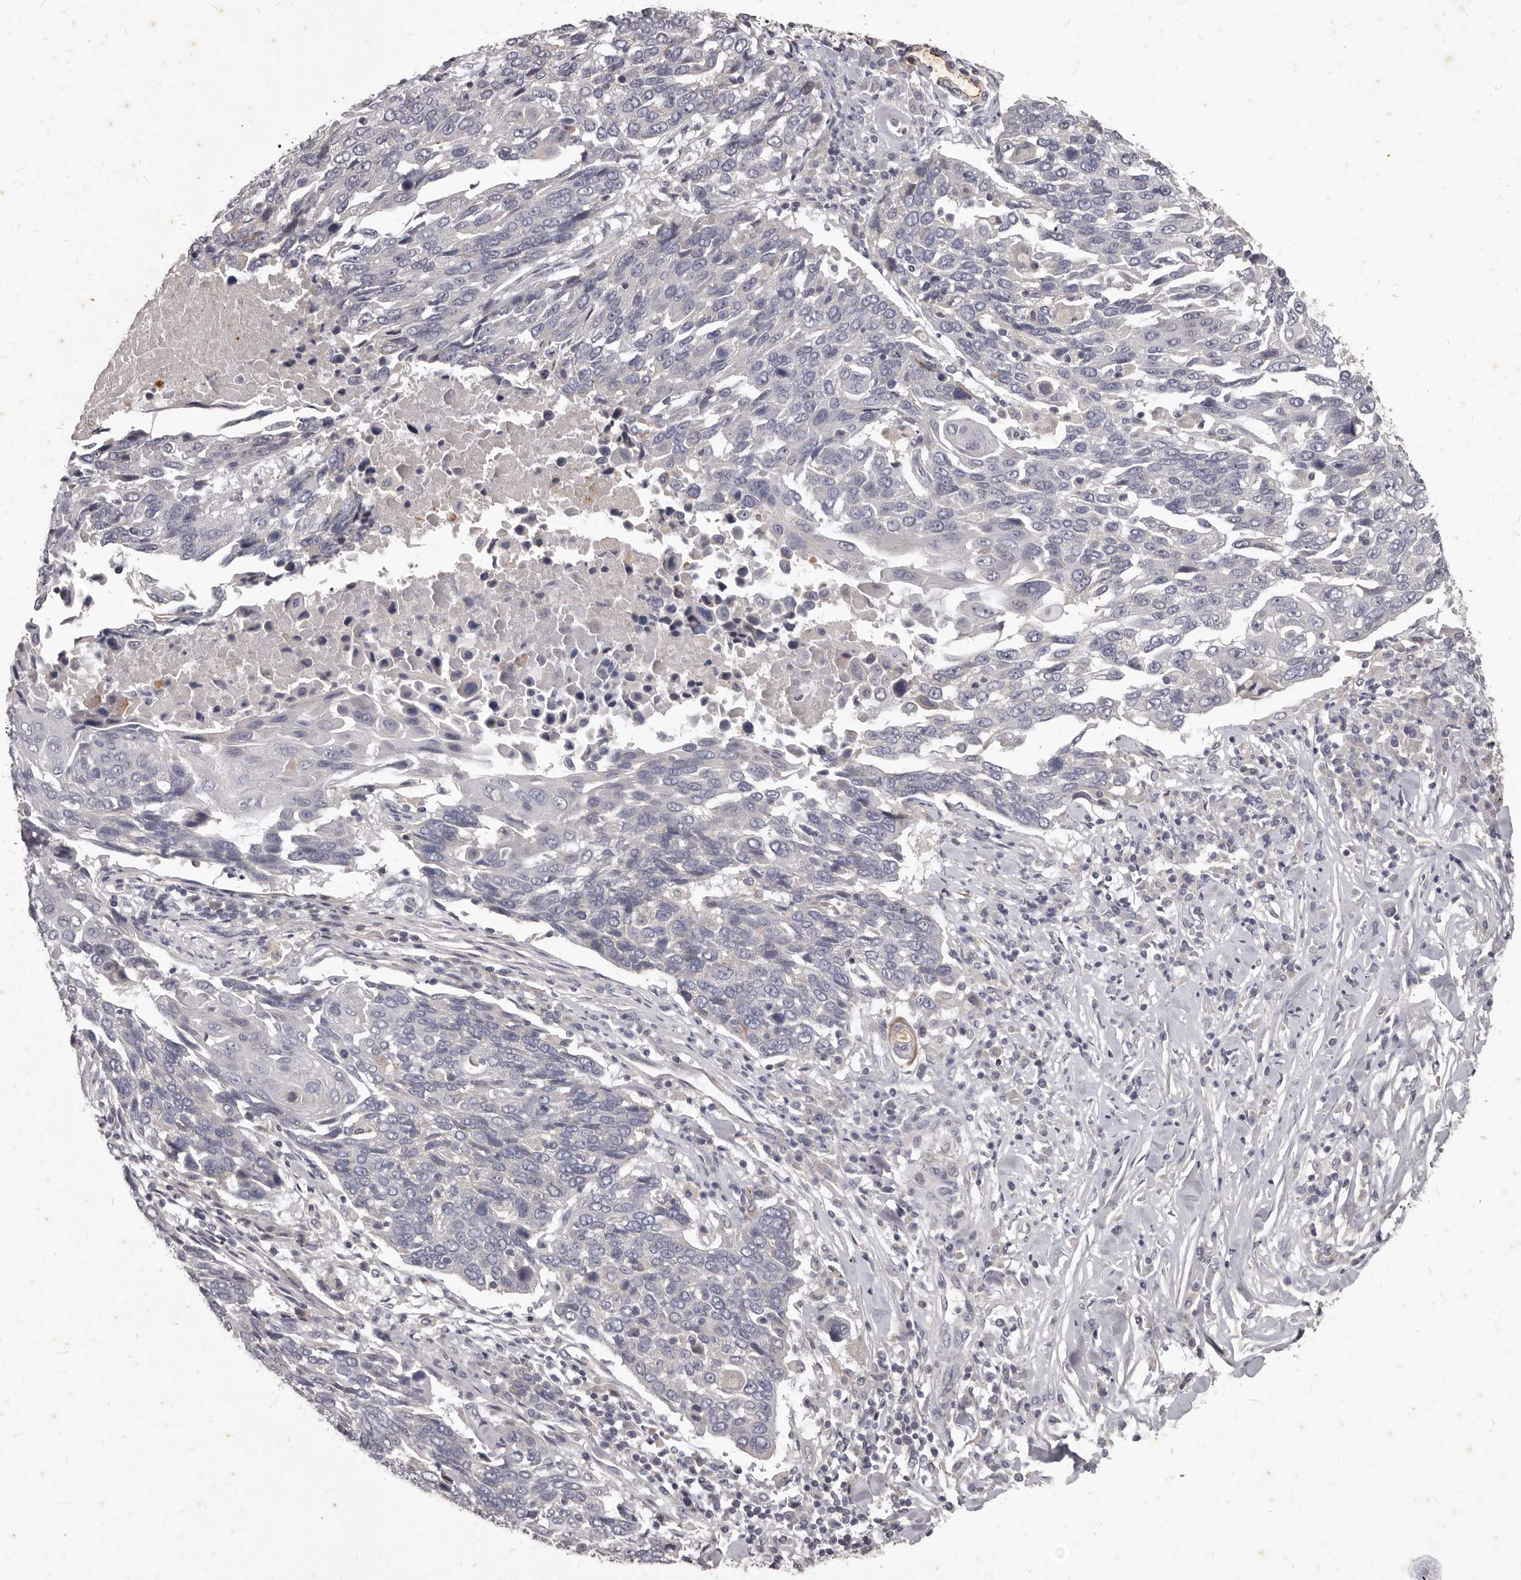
{"staining": {"intensity": "negative", "quantity": "none", "location": "none"}, "tissue": "lung cancer", "cell_type": "Tumor cells", "image_type": "cancer", "snomed": [{"axis": "morphology", "description": "Squamous cell carcinoma, NOS"}, {"axis": "topography", "description": "Lung"}], "caption": "An immunohistochemistry histopathology image of lung cancer (squamous cell carcinoma) is shown. There is no staining in tumor cells of lung cancer (squamous cell carcinoma).", "gene": "GPRC5C", "patient": {"sex": "male", "age": 66}}